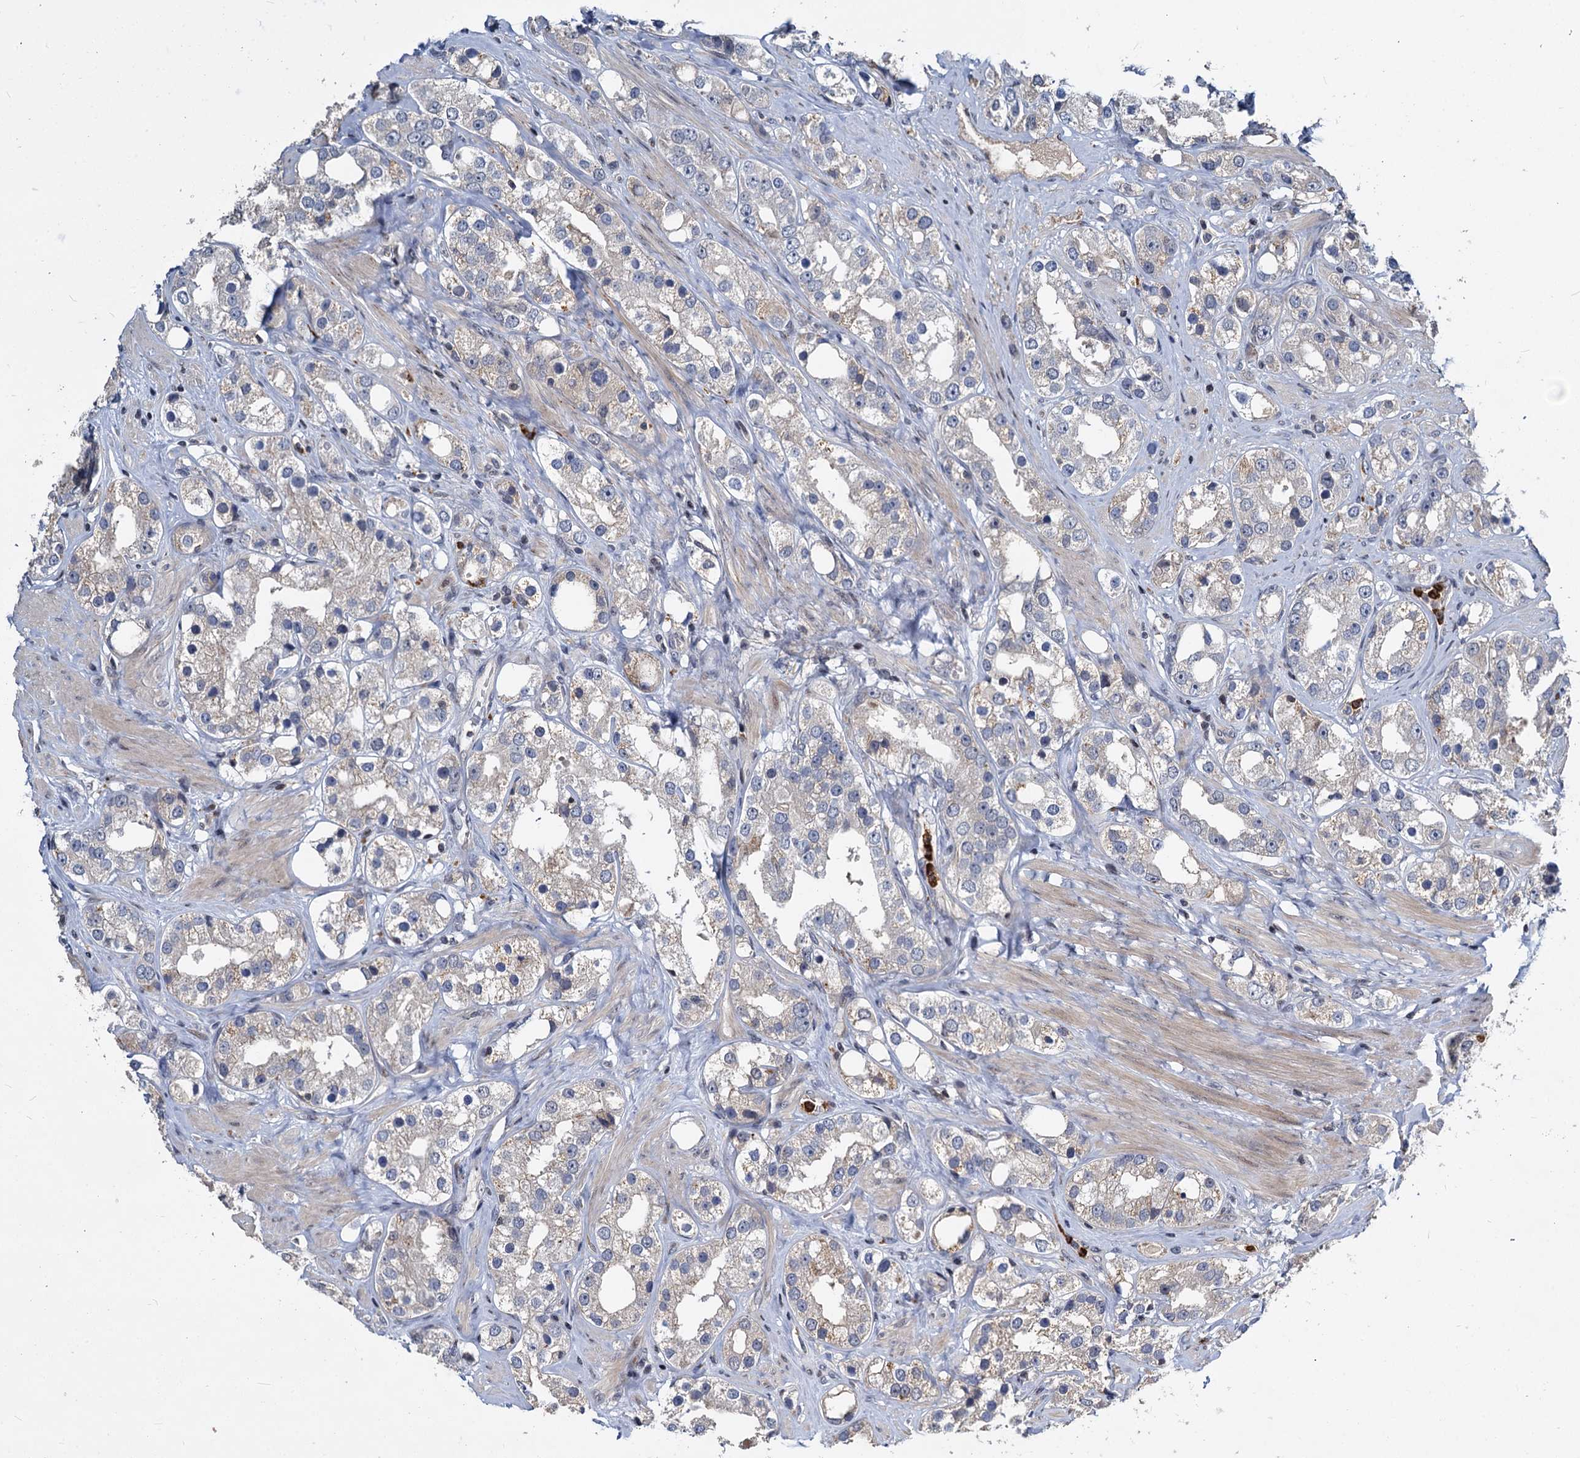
{"staining": {"intensity": "weak", "quantity": "25%-75%", "location": "cytoplasmic/membranous"}, "tissue": "prostate cancer", "cell_type": "Tumor cells", "image_type": "cancer", "snomed": [{"axis": "morphology", "description": "Adenocarcinoma, NOS"}, {"axis": "topography", "description": "Prostate"}], "caption": "Protein analysis of adenocarcinoma (prostate) tissue reveals weak cytoplasmic/membranous expression in about 25%-75% of tumor cells.", "gene": "ATG101", "patient": {"sex": "male", "age": 79}}